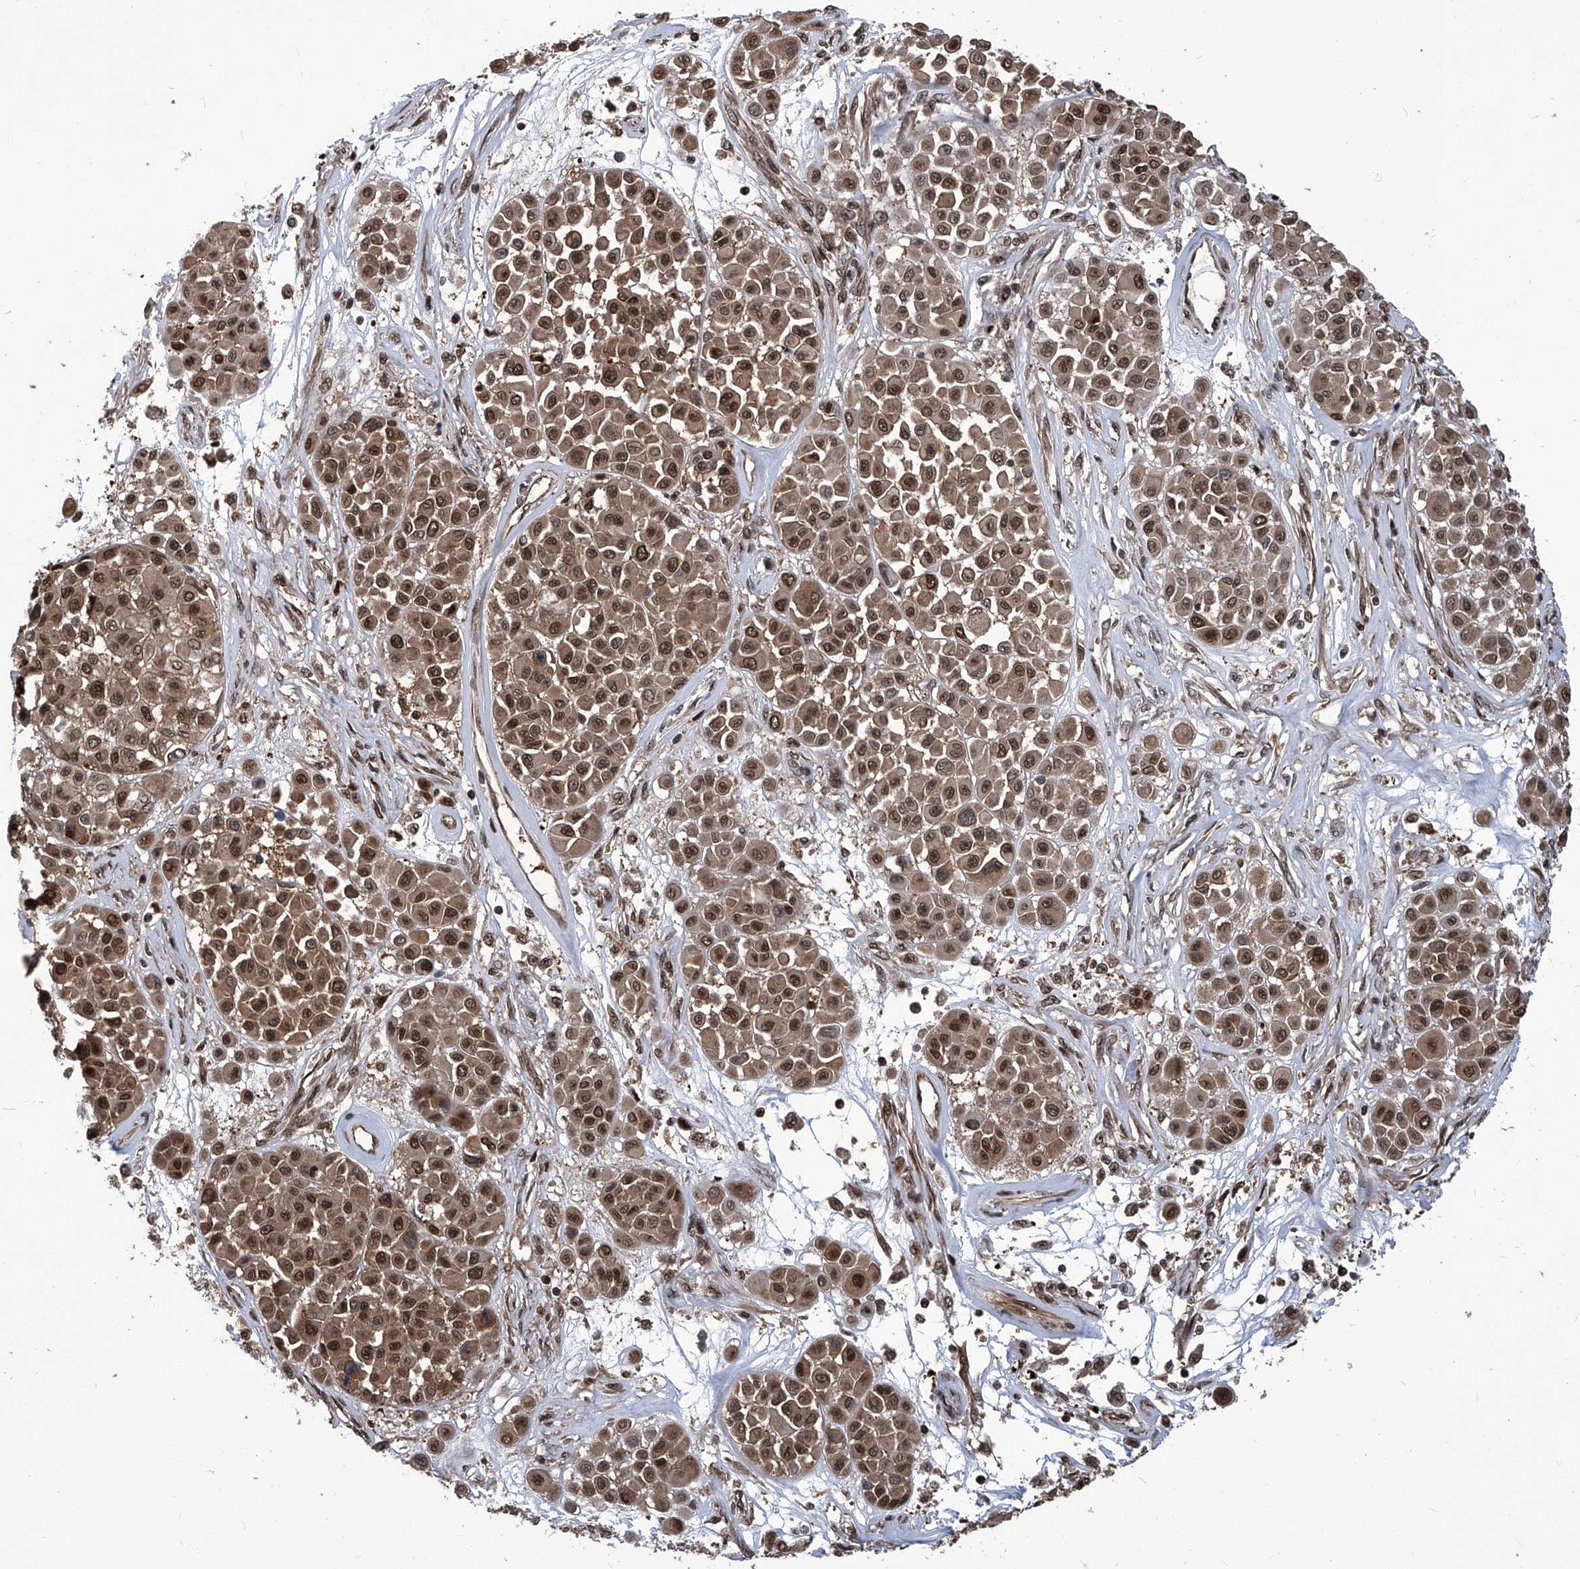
{"staining": {"intensity": "strong", "quantity": ">75%", "location": "cytoplasmic/membranous,nuclear"}, "tissue": "melanoma", "cell_type": "Tumor cells", "image_type": "cancer", "snomed": [{"axis": "morphology", "description": "Malignant melanoma, Metastatic site"}, {"axis": "topography", "description": "Soft tissue"}], "caption": "A high-resolution photomicrograph shows IHC staining of malignant melanoma (metastatic site), which displays strong cytoplasmic/membranous and nuclear staining in about >75% of tumor cells.", "gene": "PSMB1", "patient": {"sex": "male", "age": 41}}